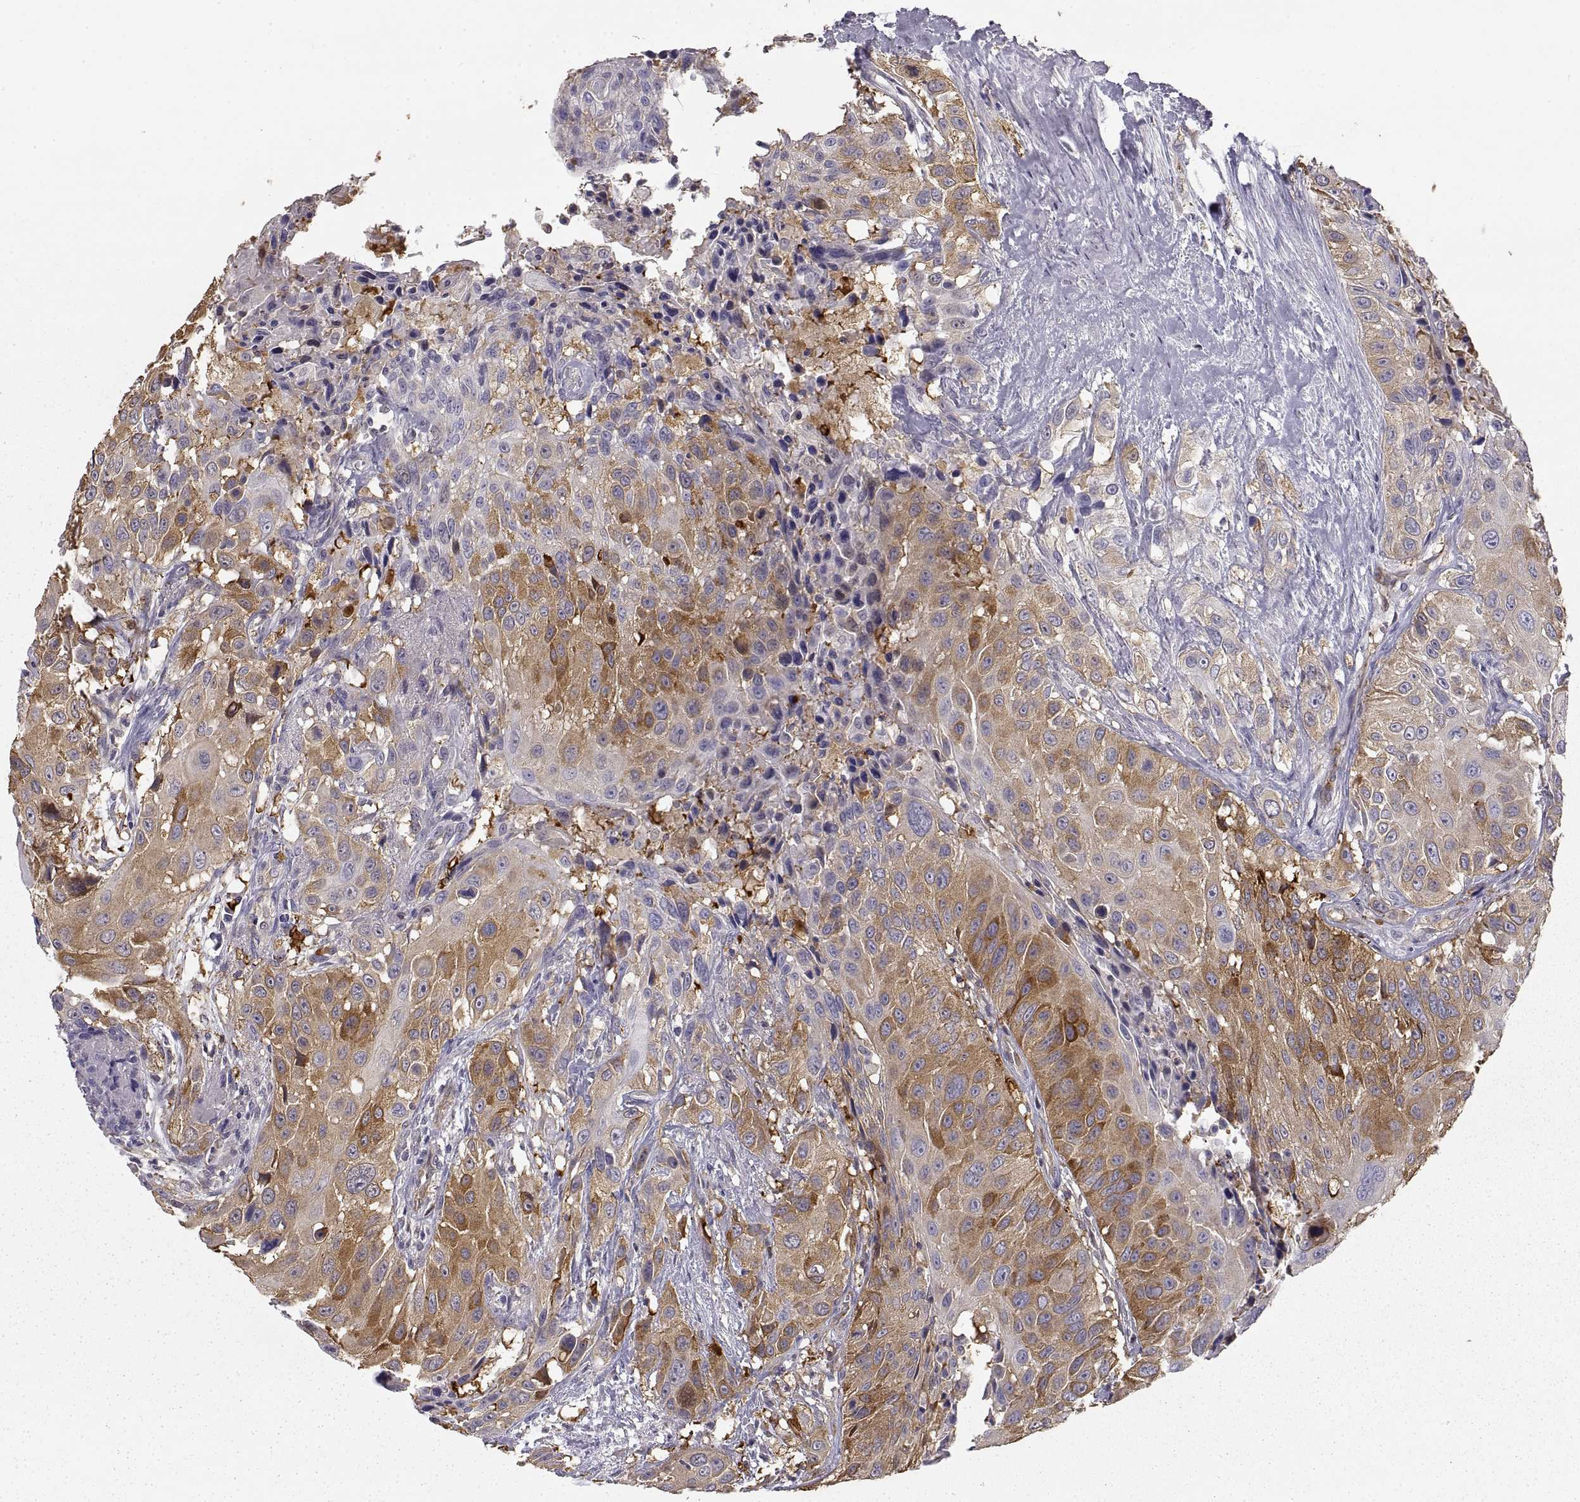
{"staining": {"intensity": "strong", "quantity": "25%-75%", "location": "cytoplasmic/membranous"}, "tissue": "urothelial cancer", "cell_type": "Tumor cells", "image_type": "cancer", "snomed": [{"axis": "morphology", "description": "Urothelial carcinoma, NOS"}, {"axis": "topography", "description": "Urinary bladder"}], "caption": "Urothelial cancer tissue demonstrates strong cytoplasmic/membranous staining in approximately 25%-75% of tumor cells, visualized by immunohistochemistry. Using DAB (3,3'-diaminobenzidine) (brown) and hematoxylin (blue) stains, captured at high magnification using brightfield microscopy.", "gene": "HSP90AB1", "patient": {"sex": "male", "age": 55}}